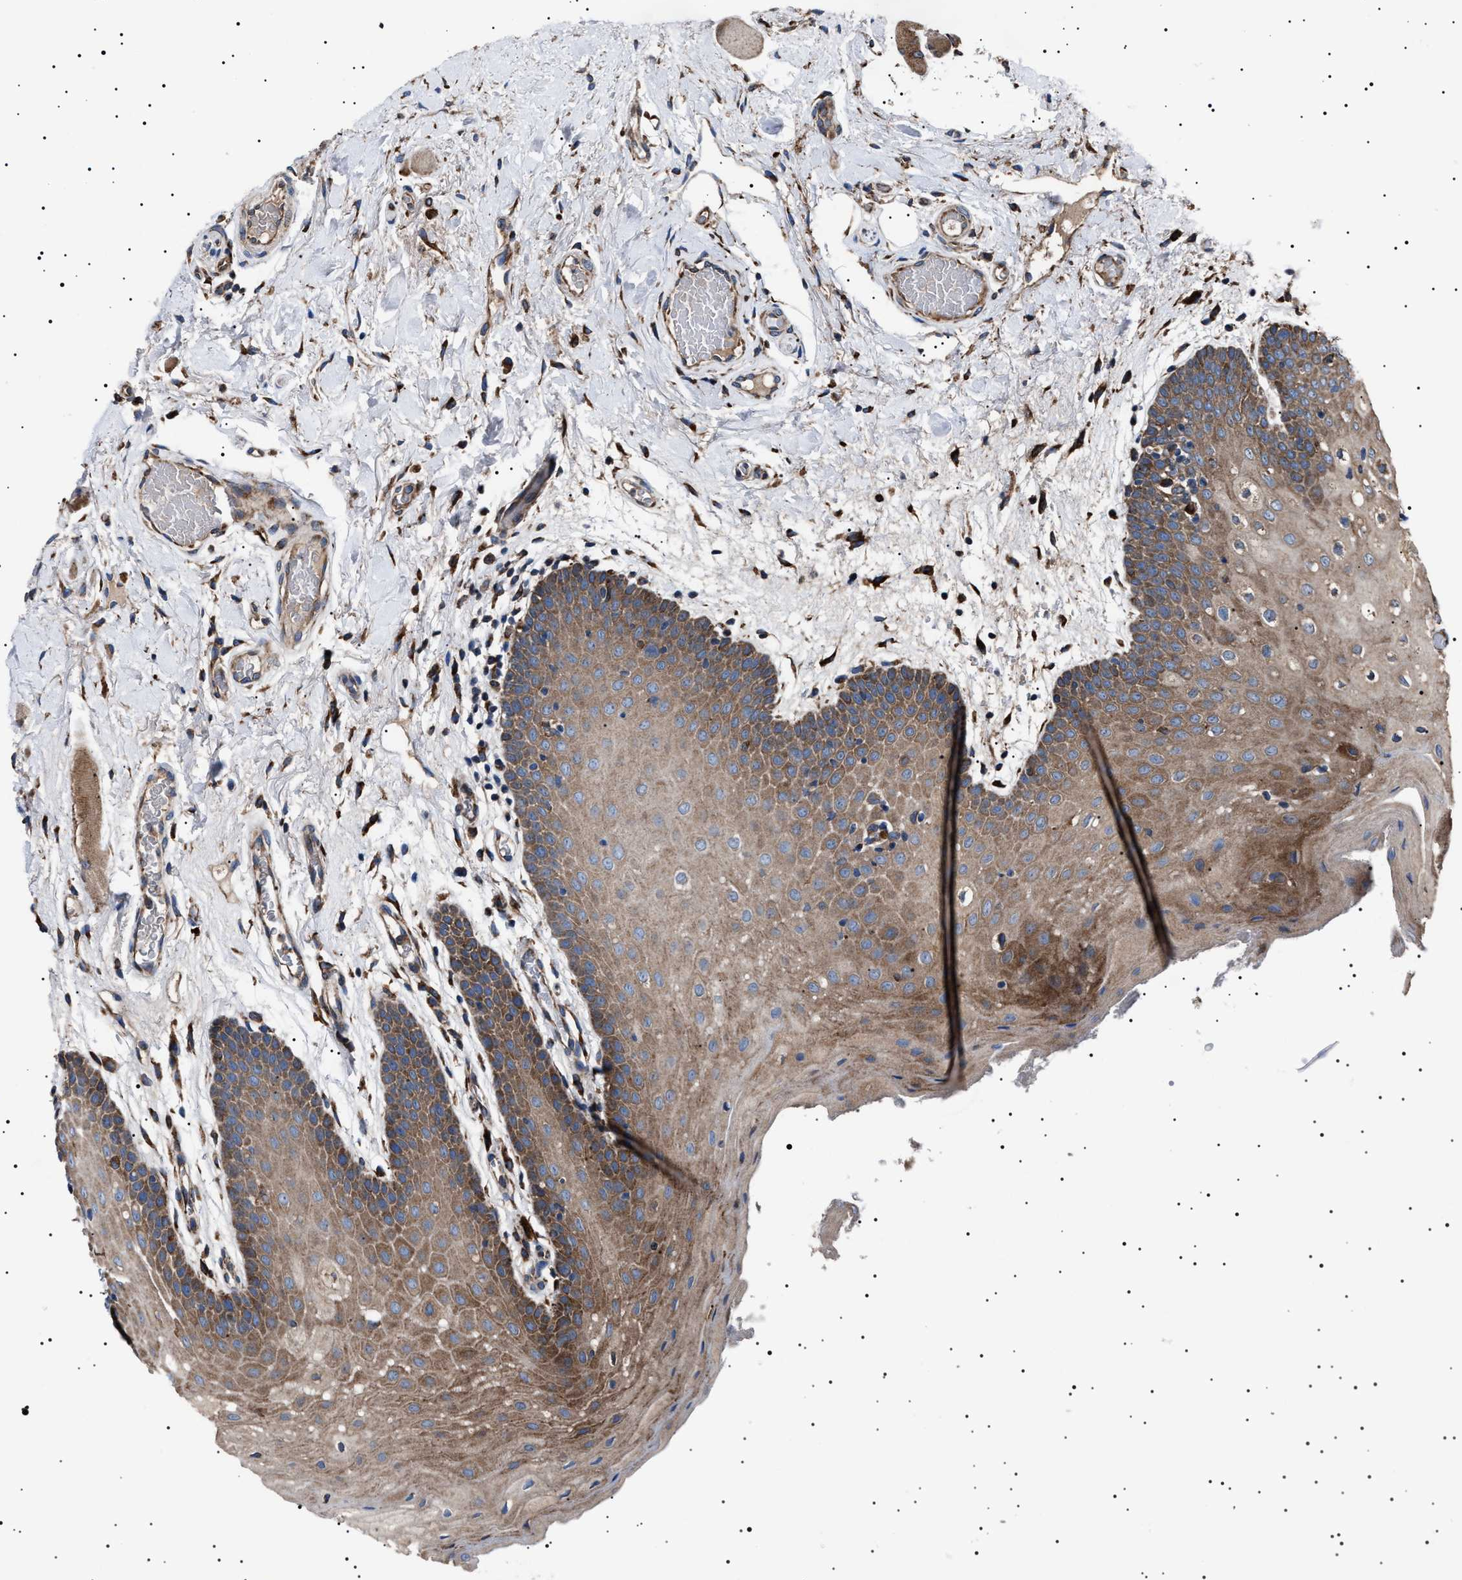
{"staining": {"intensity": "moderate", "quantity": ">75%", "location": "cytoplasmic/membranous"}, "tissue": "oral mucosa", "cell_type": "Squamous epithelial cells", "image_type": "normal", "snomed": [{"axis": "morphology", "description": "Normal tissue, NOS"}, {"axis": "morphology", "description": "Squamous cell carcinoma, NOS"}, {"axis": "topography", "description": "Oral tissue"}, {"axis": "topography", "description": "Head-Neck"}], "caption": "Moderate cytoplasmic/membranous expression for a protein is identified in about >75% of squamous epithelial cells of benign oral mucosa using IHC.", "gene": "TOP1MT", "patient": {"sex": "male", "age": 71}}